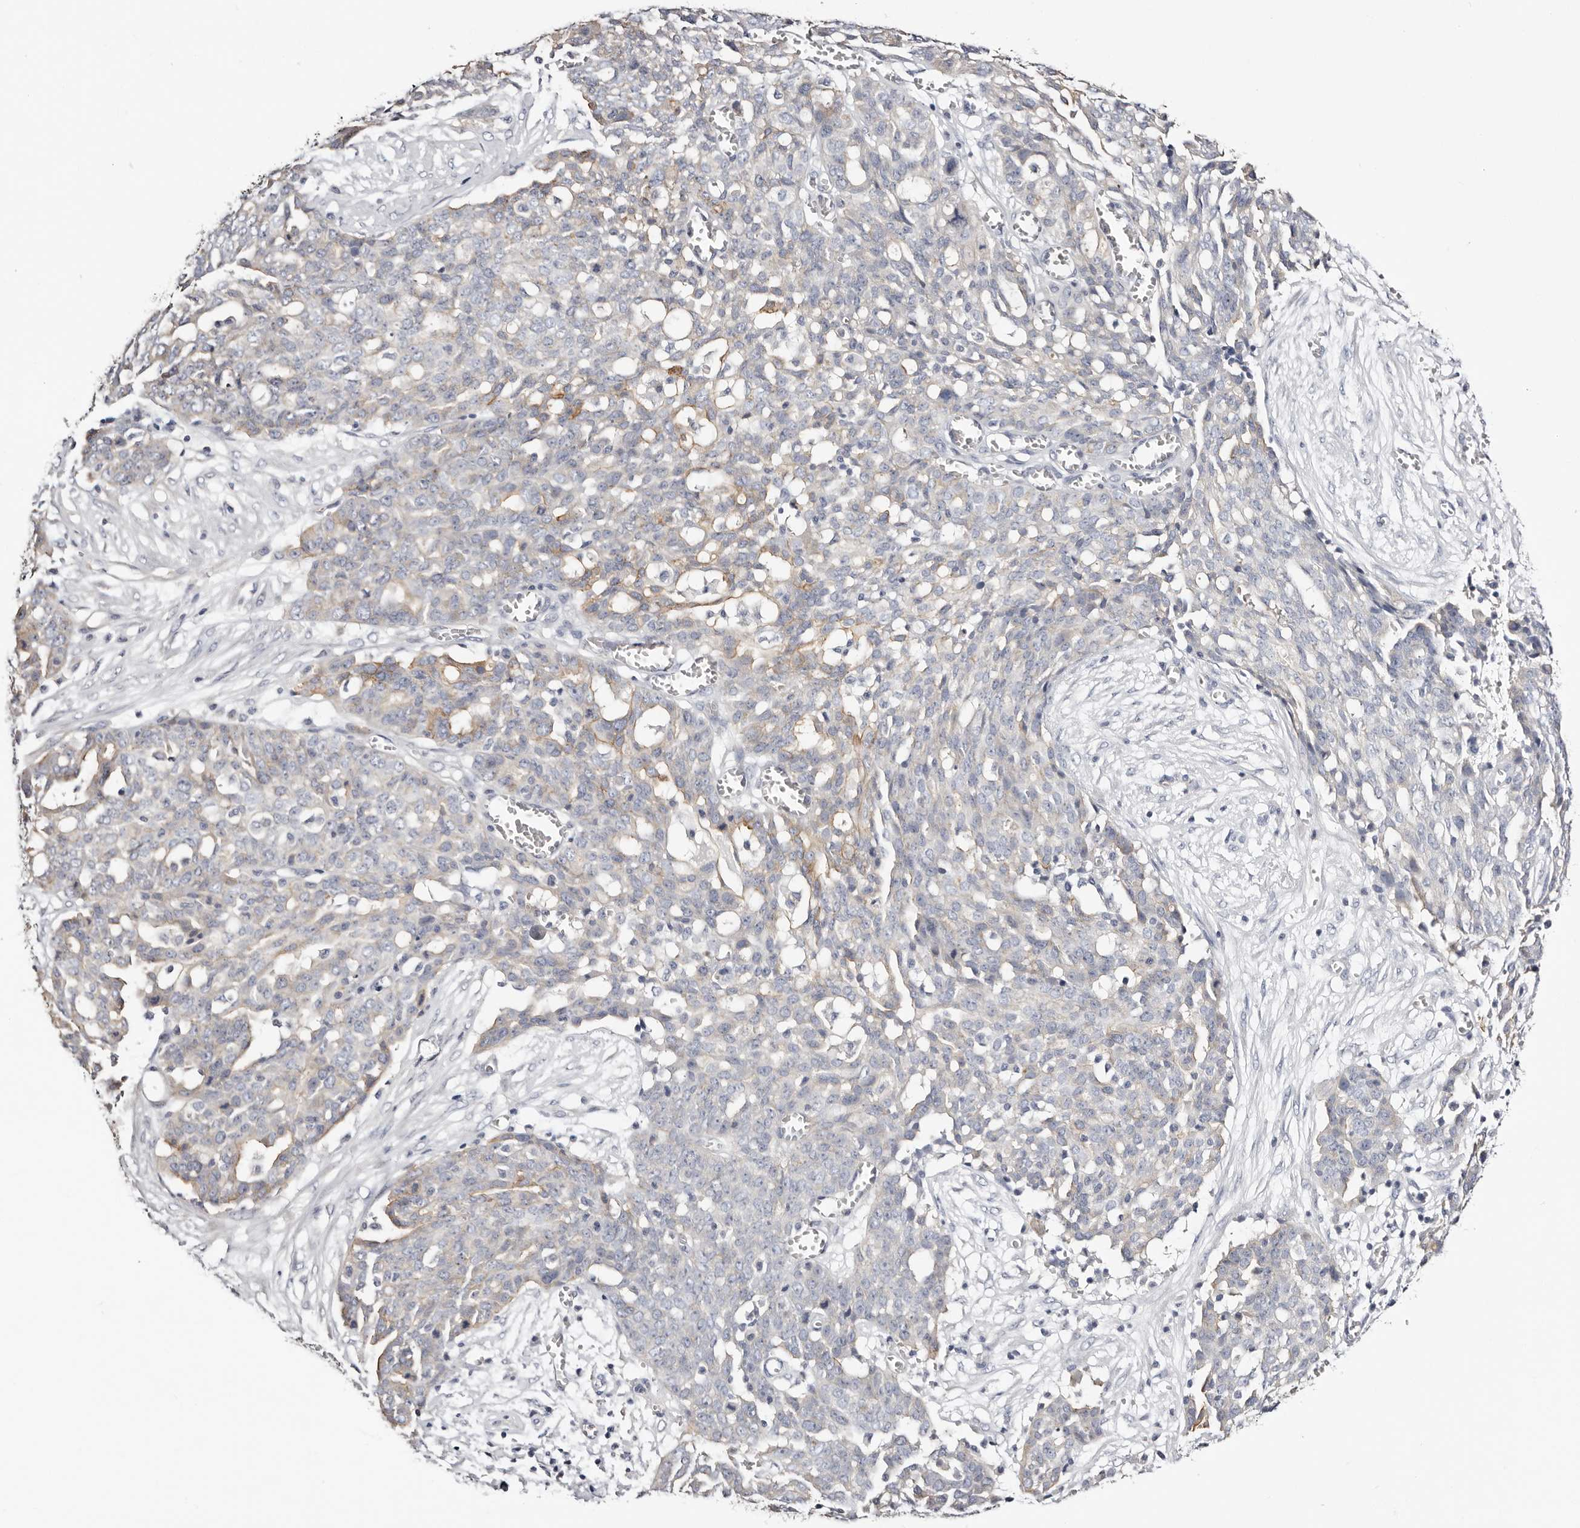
{"staining": {"intensity": "moderate", "quantity": "<25%", "location": "cytoplasmic/membranous"}, "tissue": "ovarian cancer", "cell_type": "Tumor cells", "image_type": "cancer", "snomed": [{"axis": "morphology", "description": "Cystadenocarcinoma, serous, NOS"}, {"axis": "topography", "description": "Soft tissue"}, {"axis": "topography", "description": "Ovary"}], "caption": "Moderate cytoplasmic/membranous positivity is present in about <25% of tumor cells in ovarian cancer. The protein of interest is shown in brown color, while the nuclei are stained blue.", "gene": "ROM1", "patient": {"sex": "female", "age": 57}}